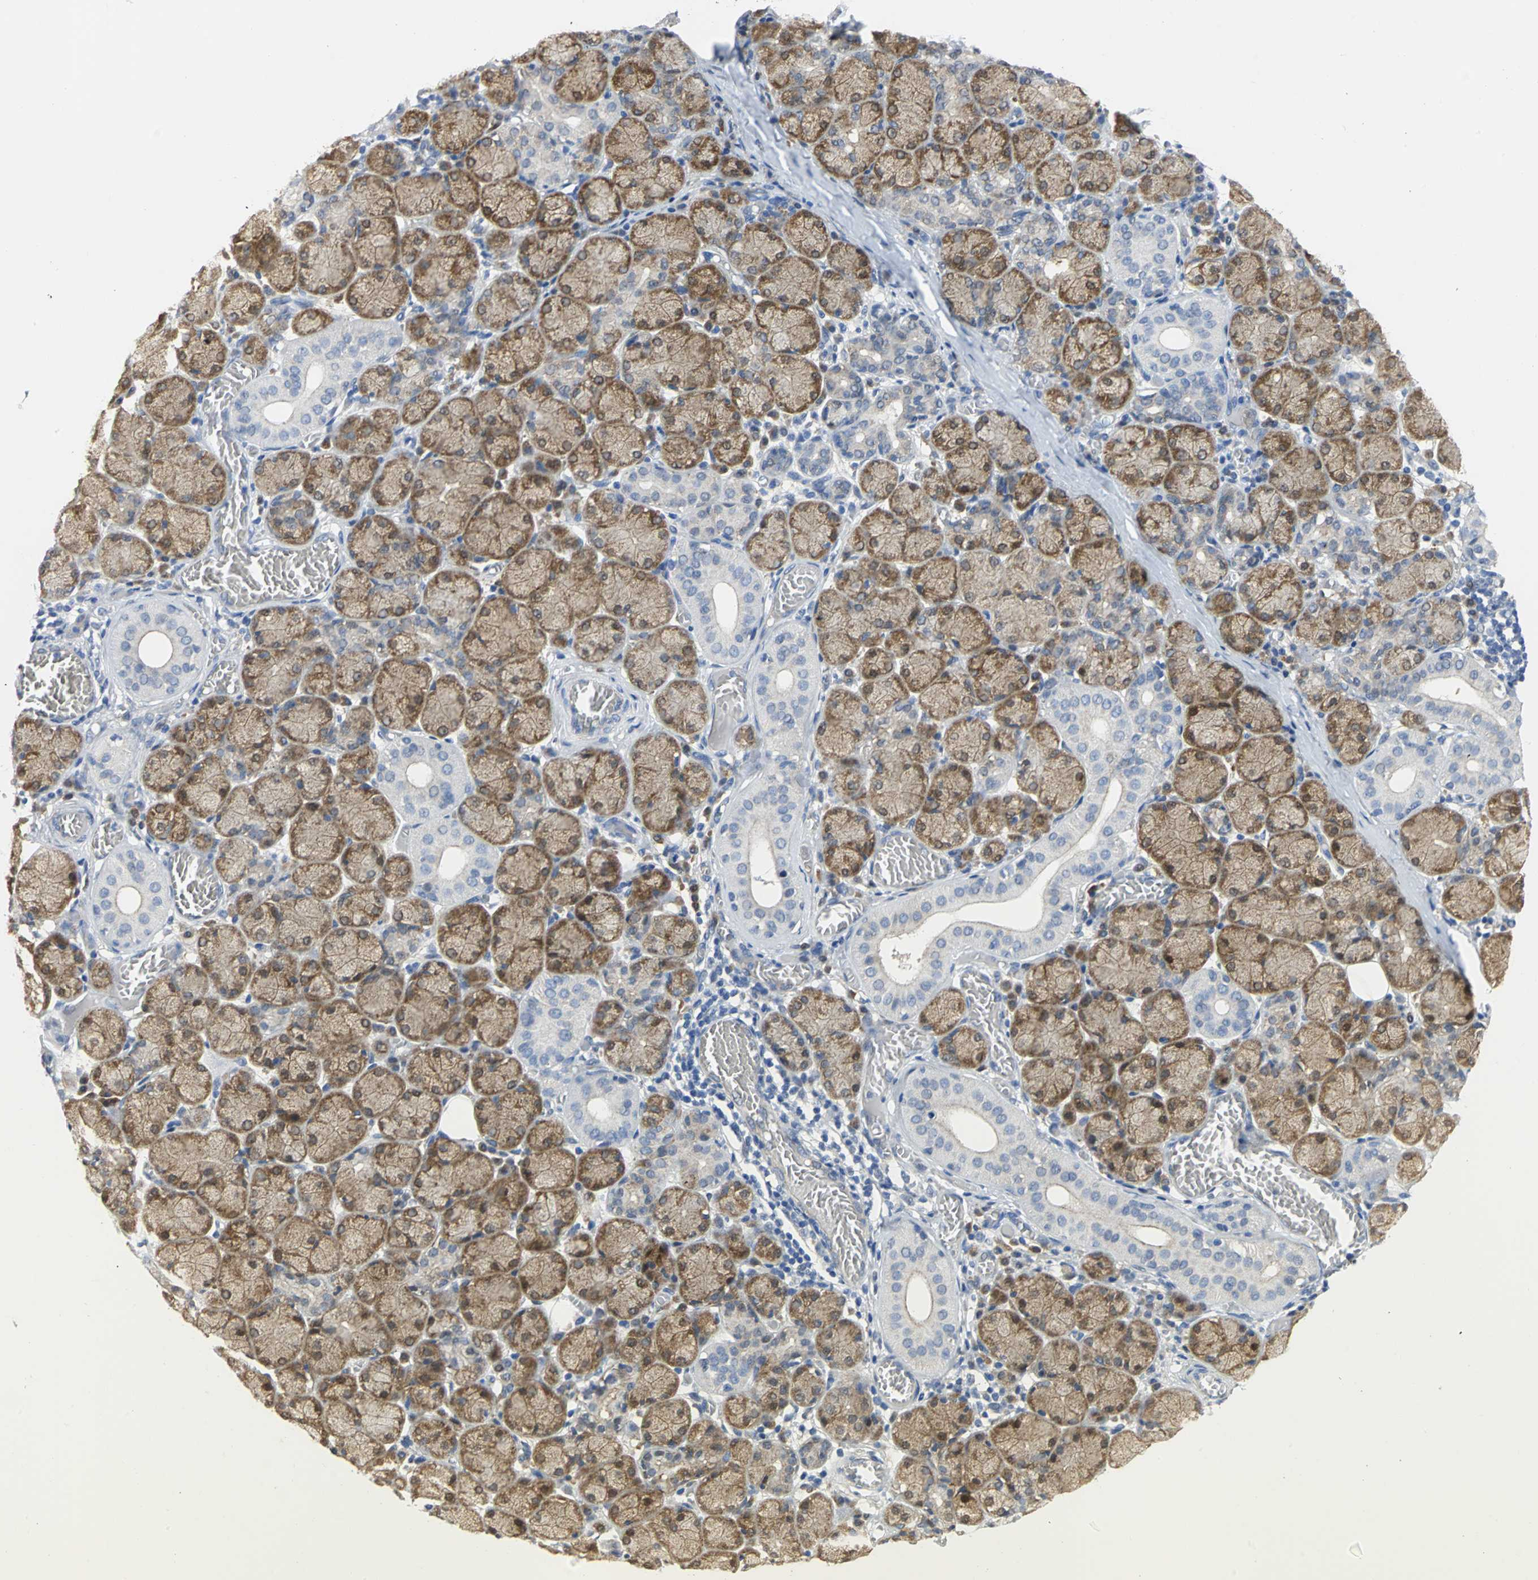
{"staining": {"intensity": "moderate", "quantity": "25%-75%", "location": "cytoplasmic/membranous"}, "tissue": "salivary gland", "cell_type": "Glandular cells", "image_type": "normal", "snomed": [{"axis": "morphology", "description": "Normal tissue, NOS"}, {"axis": "topography", "description": "Salivary gland"}], "caption": "There is medium levels of moderate cytoplasmic/membranous expression in glandular cells of normal salivary gland, as demonstrated by immunohistochemical staining (brown color).", "gene": "PGM3", "patient": {"sex": "female", "age": 24}}